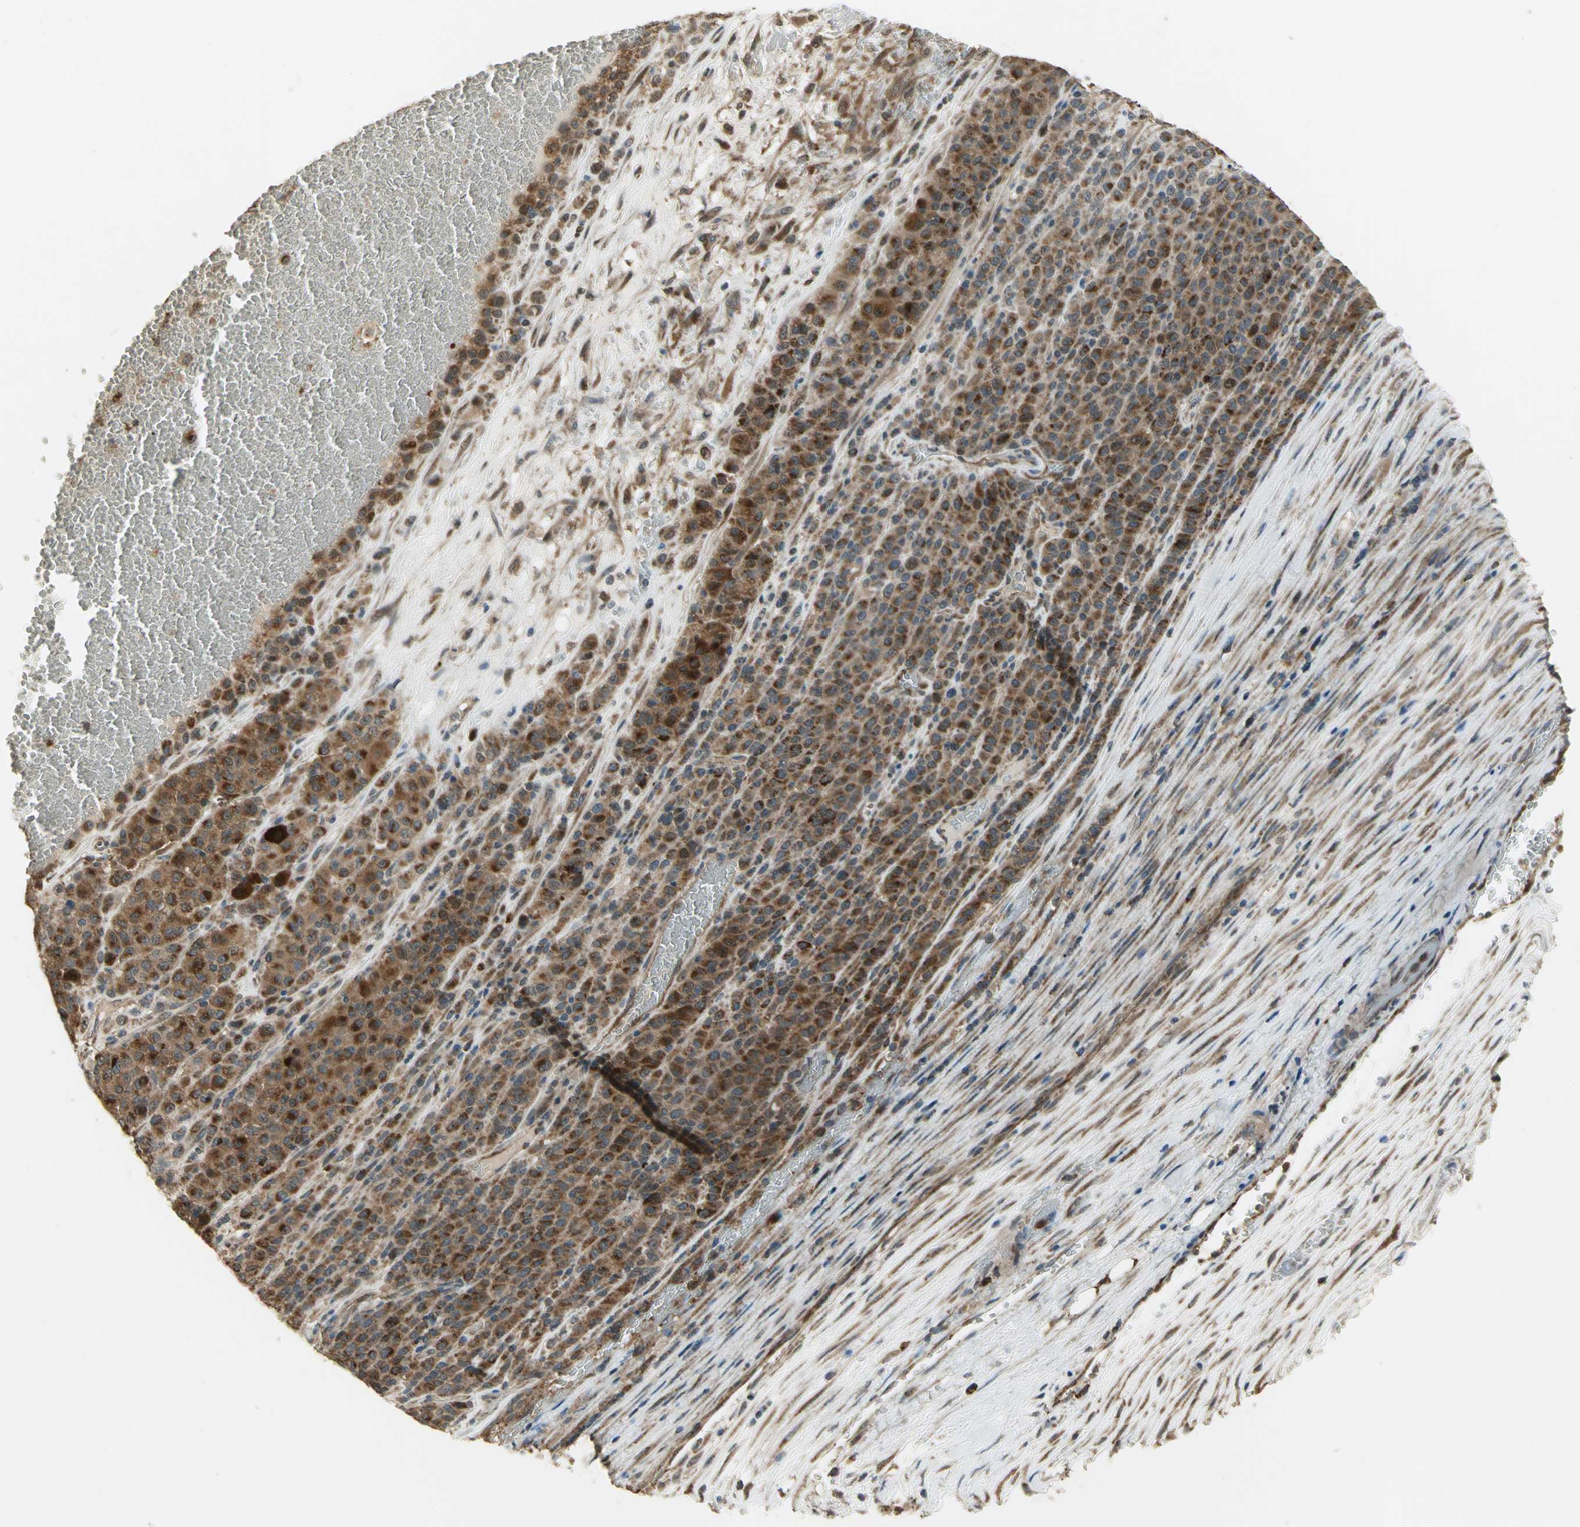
{"staining": {"intensity": "strong", "quantity": ">75%", "location": "cytoplasmic/membranous"}, "tissue": "melanoma", "cell_type": "Tumor cells", "image_type": "cancer", "snomed": [{"axis": "morphology", "description": "Malignant melanoma, Metastatic site"}, {"axis": "topography", "description": "Pancreas"}], "caption": "The histopathology image reveals a brown stain indicating the presence of a protein in the cytoplasmic/membranous of tumor cells in malignant melanoma (metastatic site).", "gene": "AMT", "patient": {"sex": "female", "age": 30}}